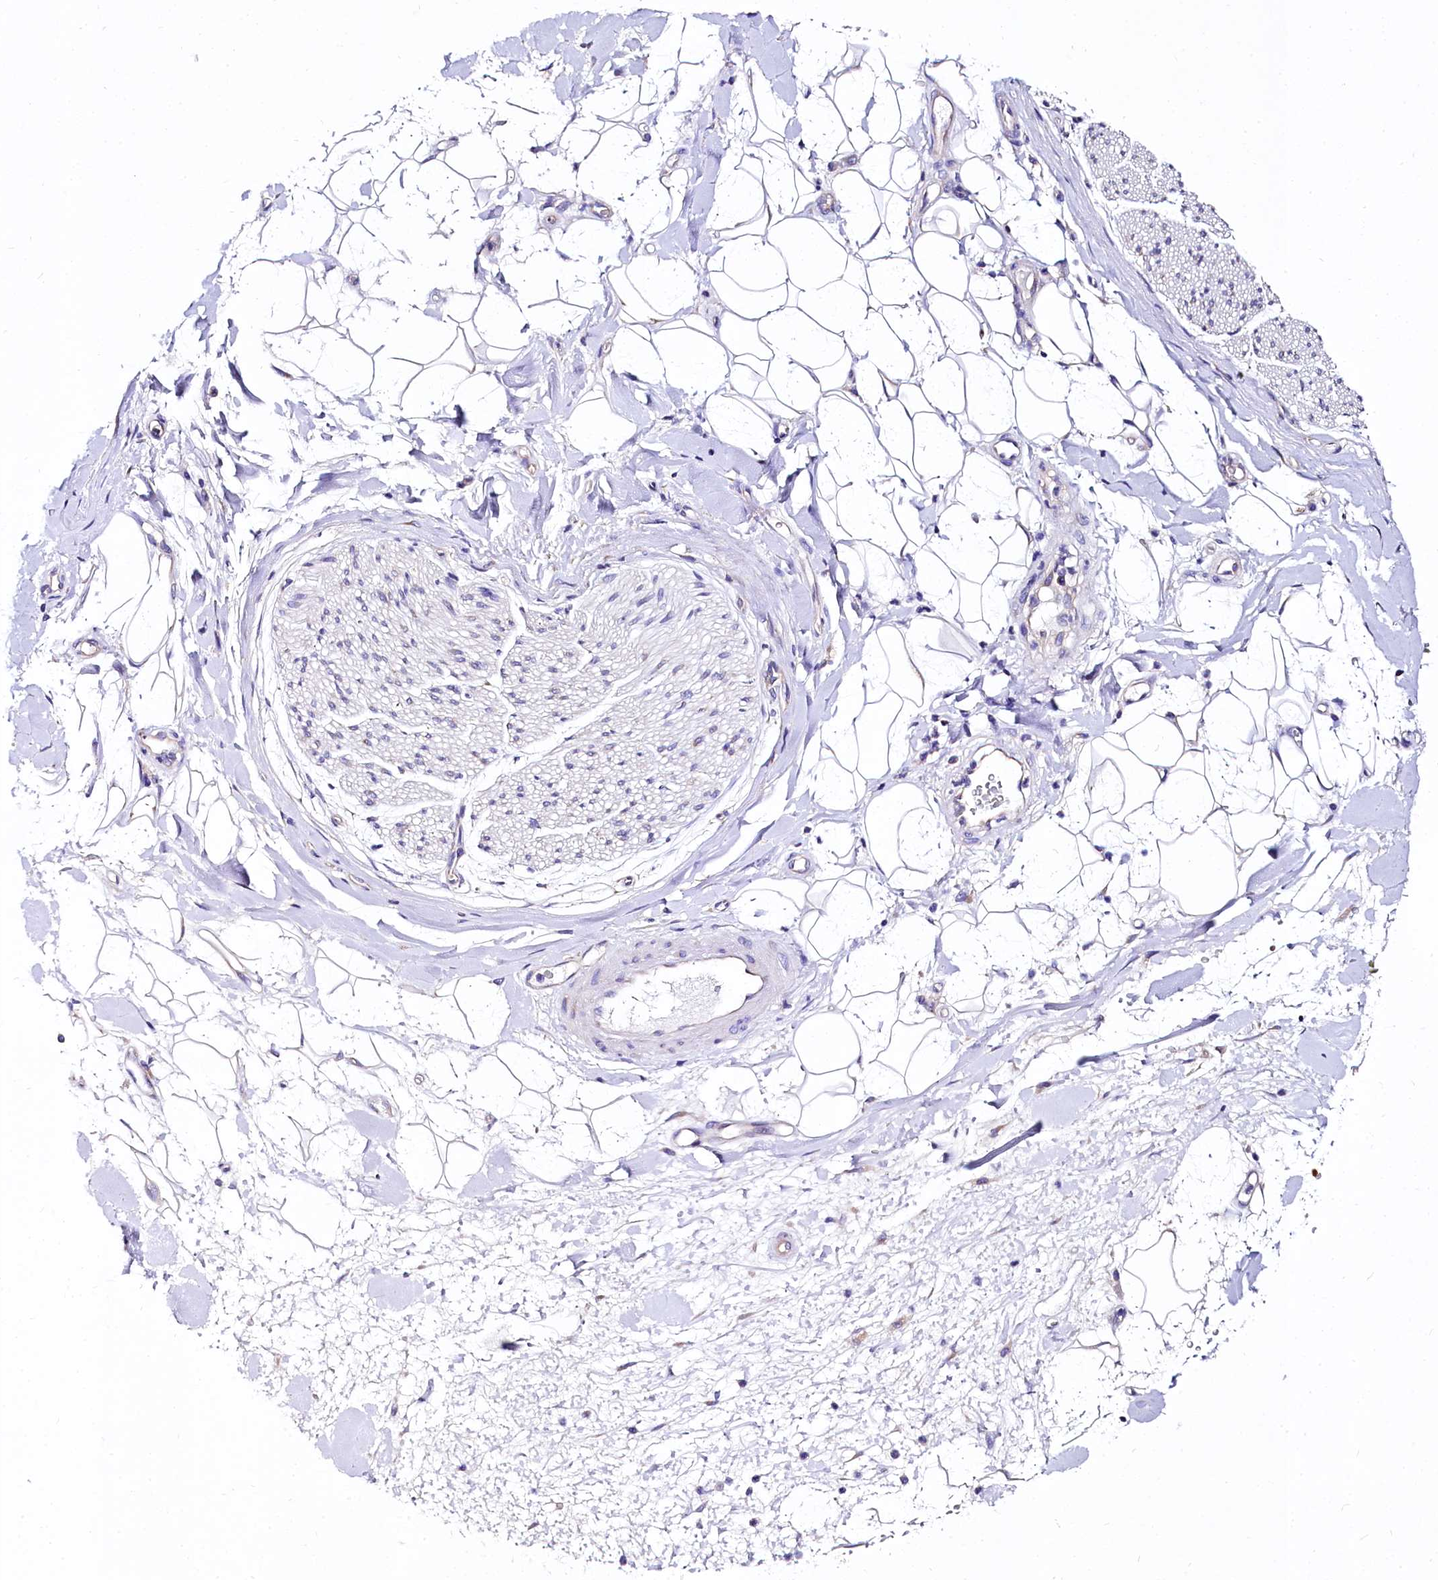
{"staining": {"intensity": "negative", "quantity": "none", "location": "none"}, "tissue": "adipose tissue", "cell_type": "Adipocytes", "image_type": "normal", "snomed": [{"axis": "morphology", "description": "Normal tissue, NOS"}, {"axis": "morphology", "description": "Adenocarcinoma, NOS"}, {"axis": "topography", "description": "Pancreas"}, {"axis": "topography", "description": "Peripheral nerve tissue"}], "caption": "An IHC image of benign adipose tissue is shown. There is no staining in adipocytes of adipose tissue. (DAB (3,3'-diaminobenzidine) IHC with hematoxylin counter stain).", "gene": "QARS1", "patient": {"sex": "male", "age": 59}}